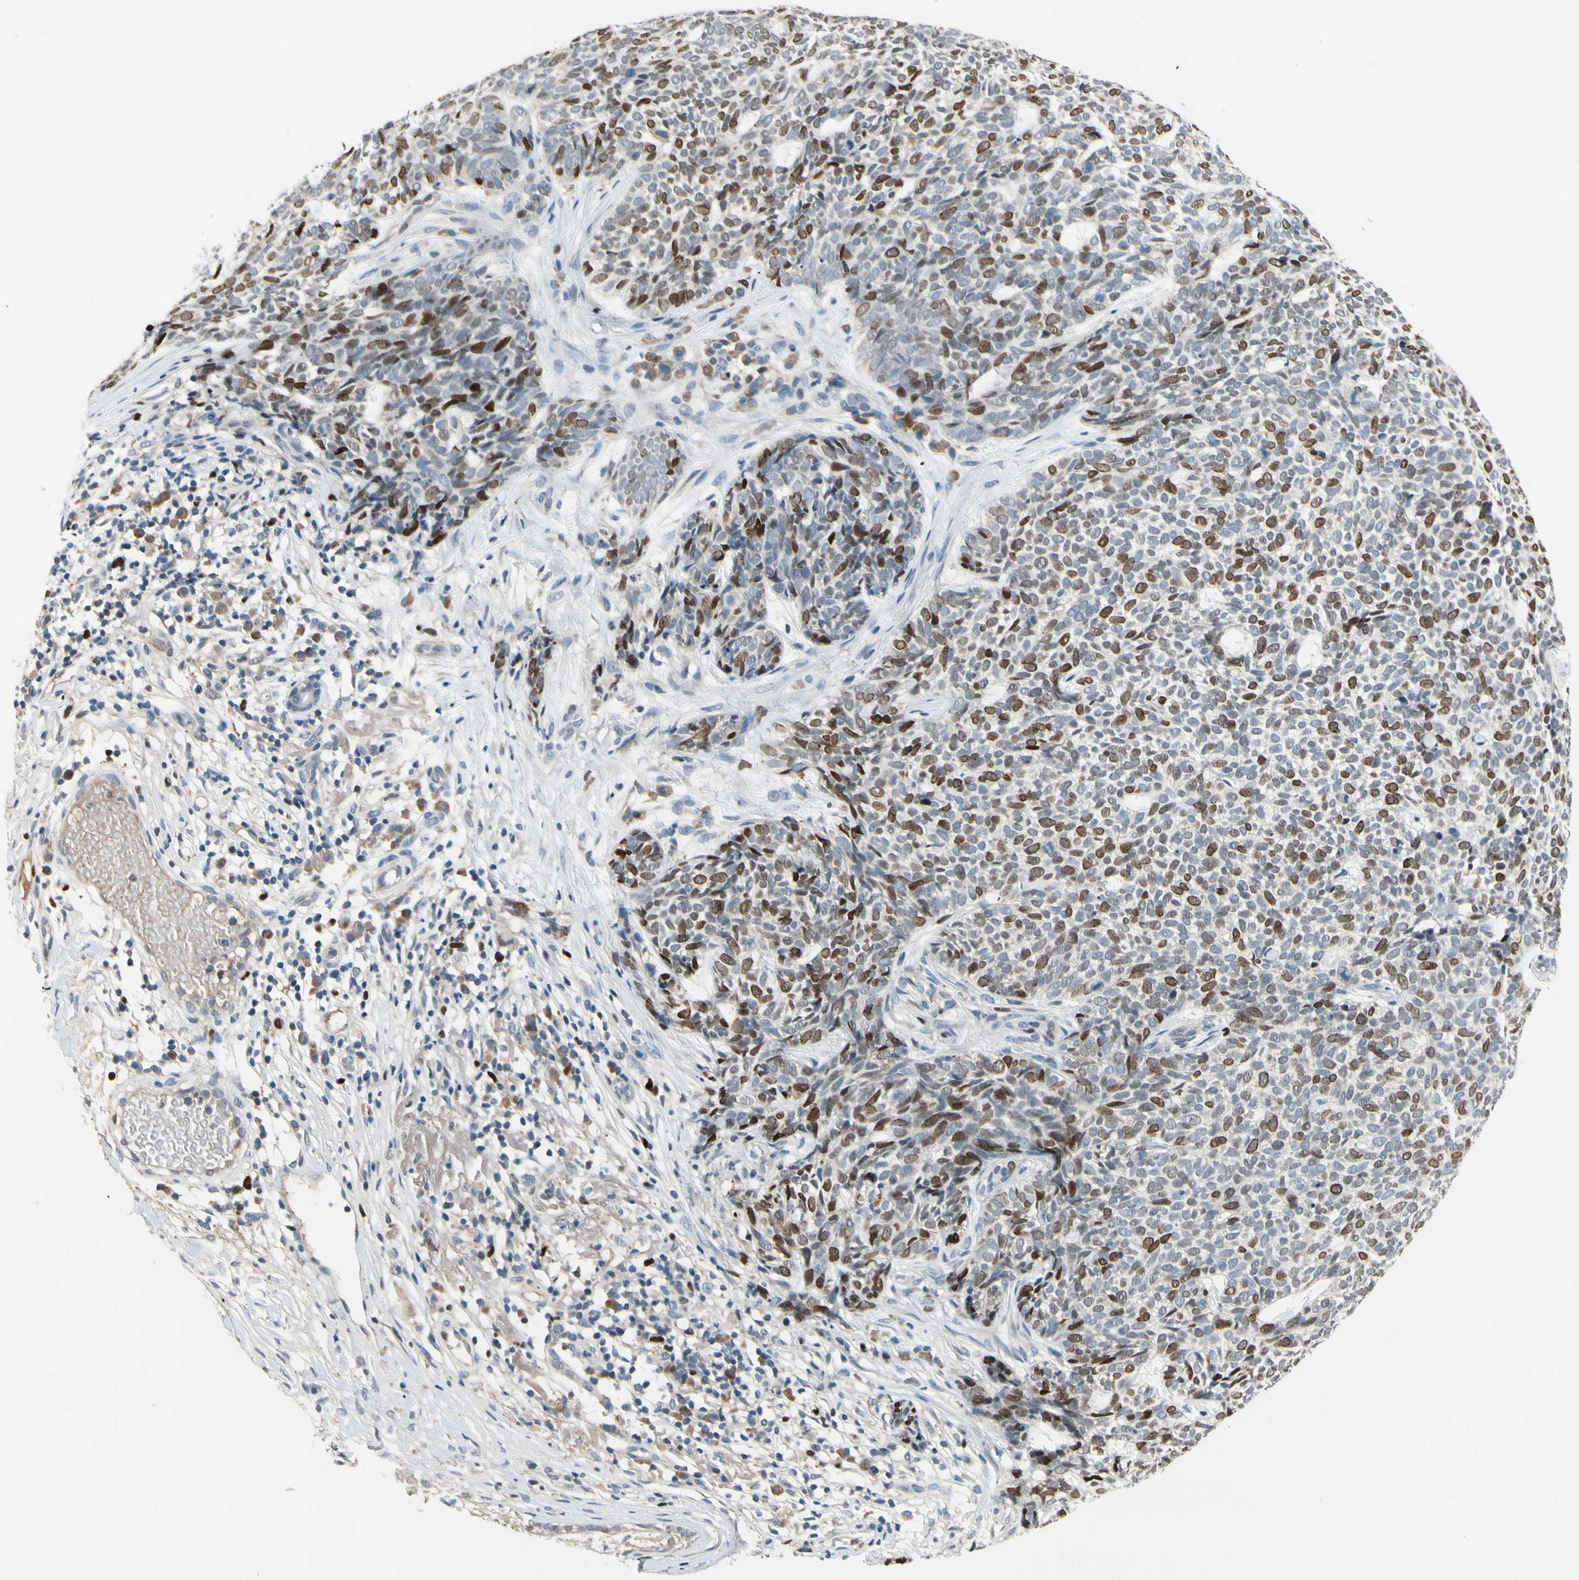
{"staining": {"intensity": "moderate", "quantity": "25%-75%", "location": "nuclear"}, "tissue": "skin cancer", "cell_type": "Tumor cells", "image_type": "cancer", "snomed": [{"axis": "morphology", "description": "Basal cell carcinoma"}, {"axis": "topography", "description": "Skin"}], "caption": "This histopathology image shows skin cancer (basal cell carcinoma) stained with immunohistochemistry to label a protein in brown. The nuclear of tumor cells show moderate positivity for the protein. Nuclei are counter-stained blue.", "gene": "ZKSCAN4", "patient": {"sex": "female", "age": 84}}